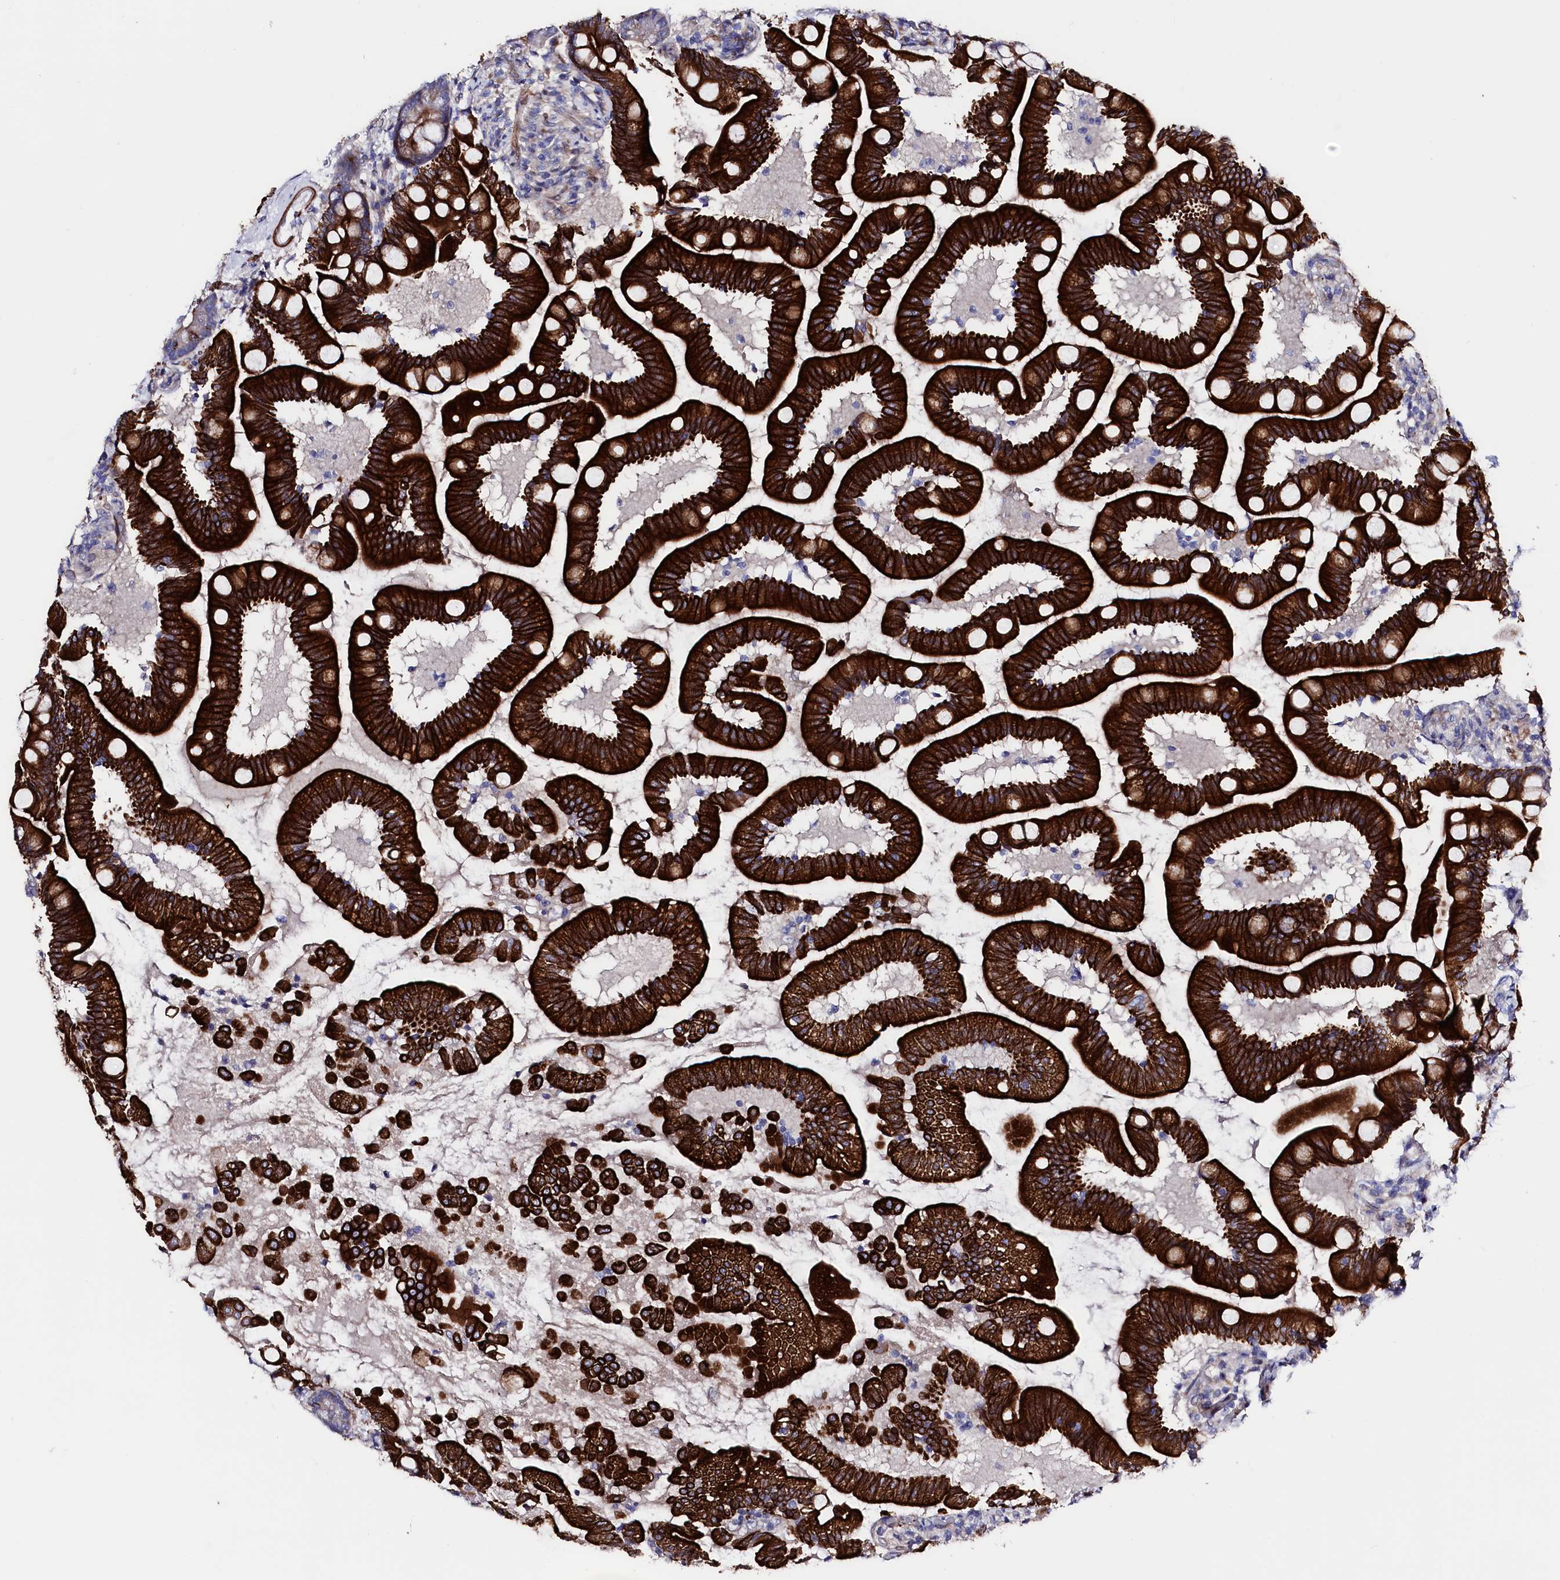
{"staining": {"intensity": "strong", "quantity": ">75%", "location": "cytoplasmic/membranous"}, "tissue": "small intestine", "cell_type": "Glandular cells", "image_type": "normal", "snomed": [{"axis": "morphology", "description": "Normal tissue, NOS"}, {"axis": "topography", "description": "Small intestine"}], "caption": "Brown immunohistochemical staining in normal small intestine demonstrates strong cytoplasmic/membranous positivity in approximately >75% of glandular cells.", "gene": "WNT8A", "patient": {"sex": "female", "age": 64}}